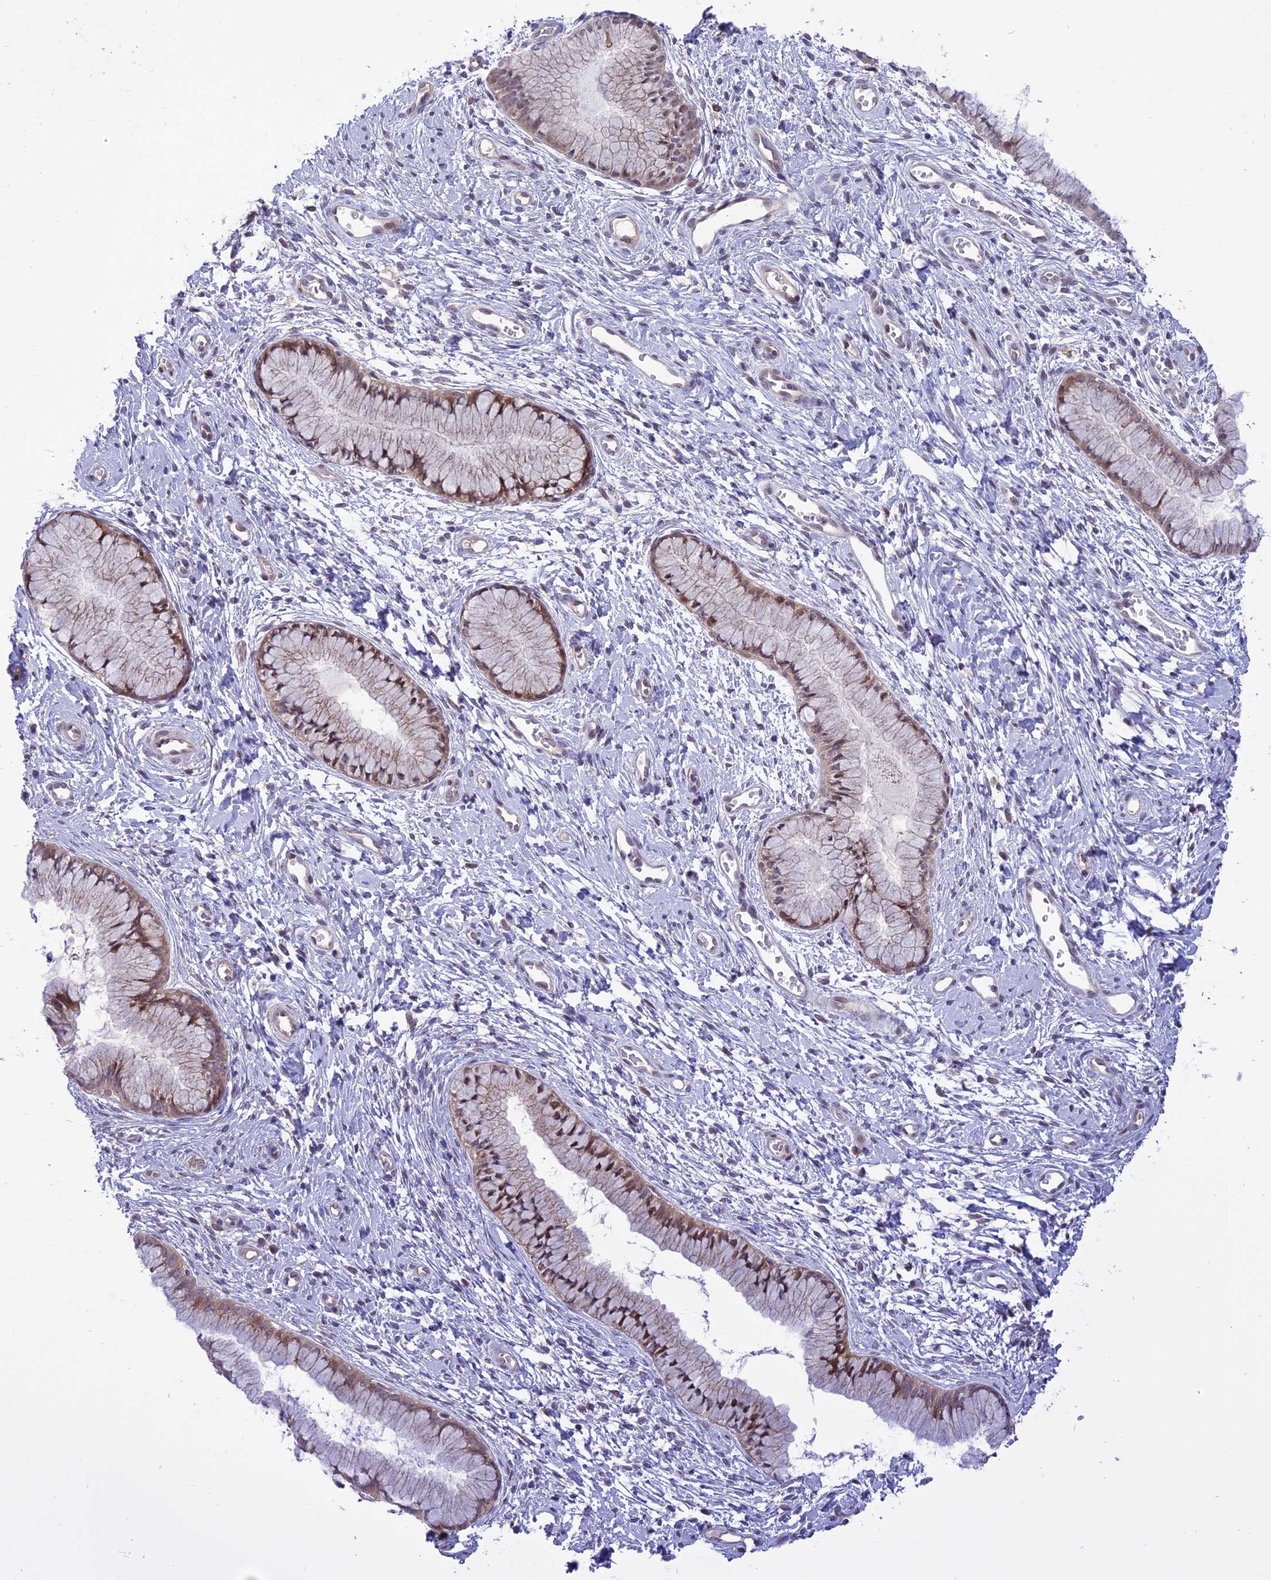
{"staining": {"intensity": "moderate", "quantity": ">75%", "location": "cytoplasmic/membranous,nuclear"}, "tissue": "cervix", "cell_type": "Glandular cells", "image_type": "normal", "snomed": [{"axis": "morphology", "description": "Normal tissue, NOS"}, {"axis": "topography", "description": "Cervix"}], "caption": "Immunohistochemical staining of normal cervix displays moderate cytoplasmic/membranous,nuclear protein positivity in about >75% of glandular cells. The protein of interest is shown in brown color, while the nuclei are stained blue.", "gene": "ZNF837", "patient": {"sex": "female", "age": 42}}